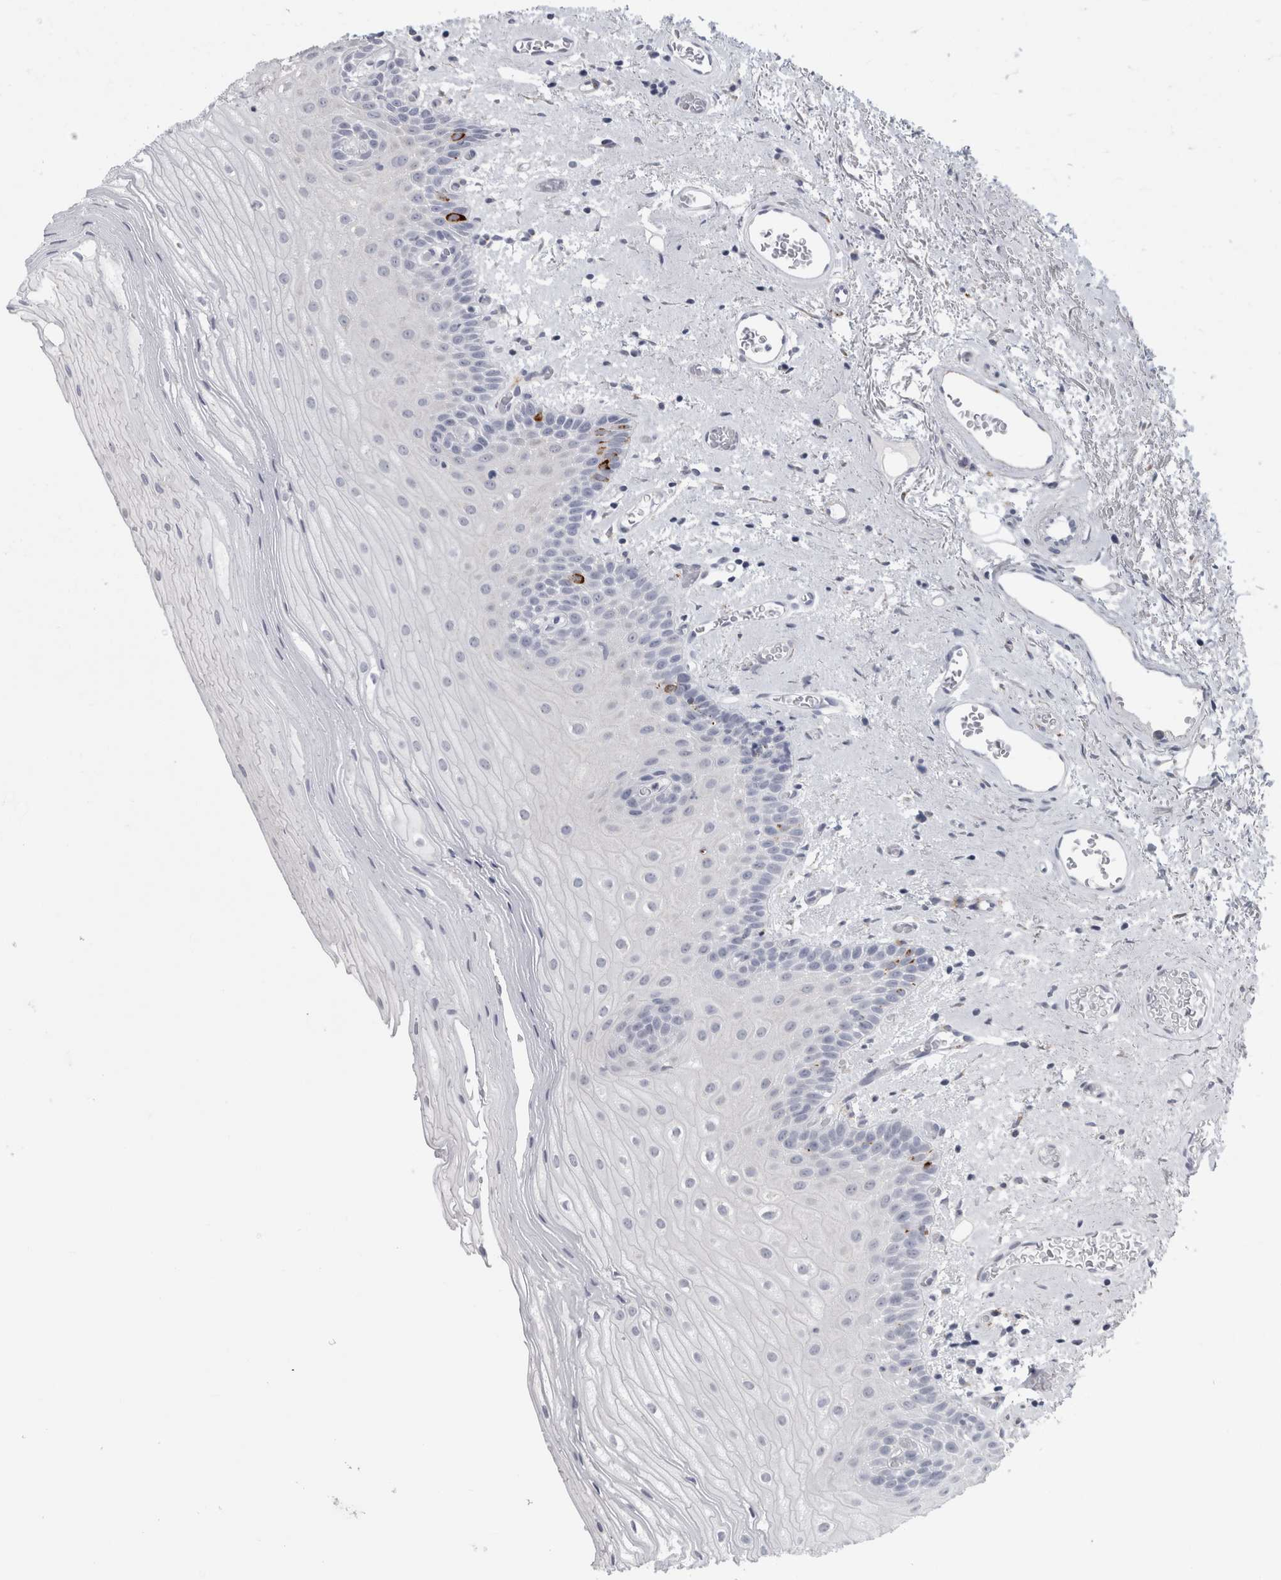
{"staining": {"intensity": "negative", "quantity": "none", "location": "none"}, "tissue": "oral mucosa", "cell_type": "Squamous epithelial cells", "image_type": "normal", "snomed": [{"axis": "morphology", "description": "Normal tissue, NOS"}, {"axis": "topography", "description": "Oral tissue"}], "caption": "Oral mucosa stained for a protein using immunohistochemistry shows no expression squamous epithelial cells.", "gene": "CPE", "patient": {"sex": "male", "age": 52}}